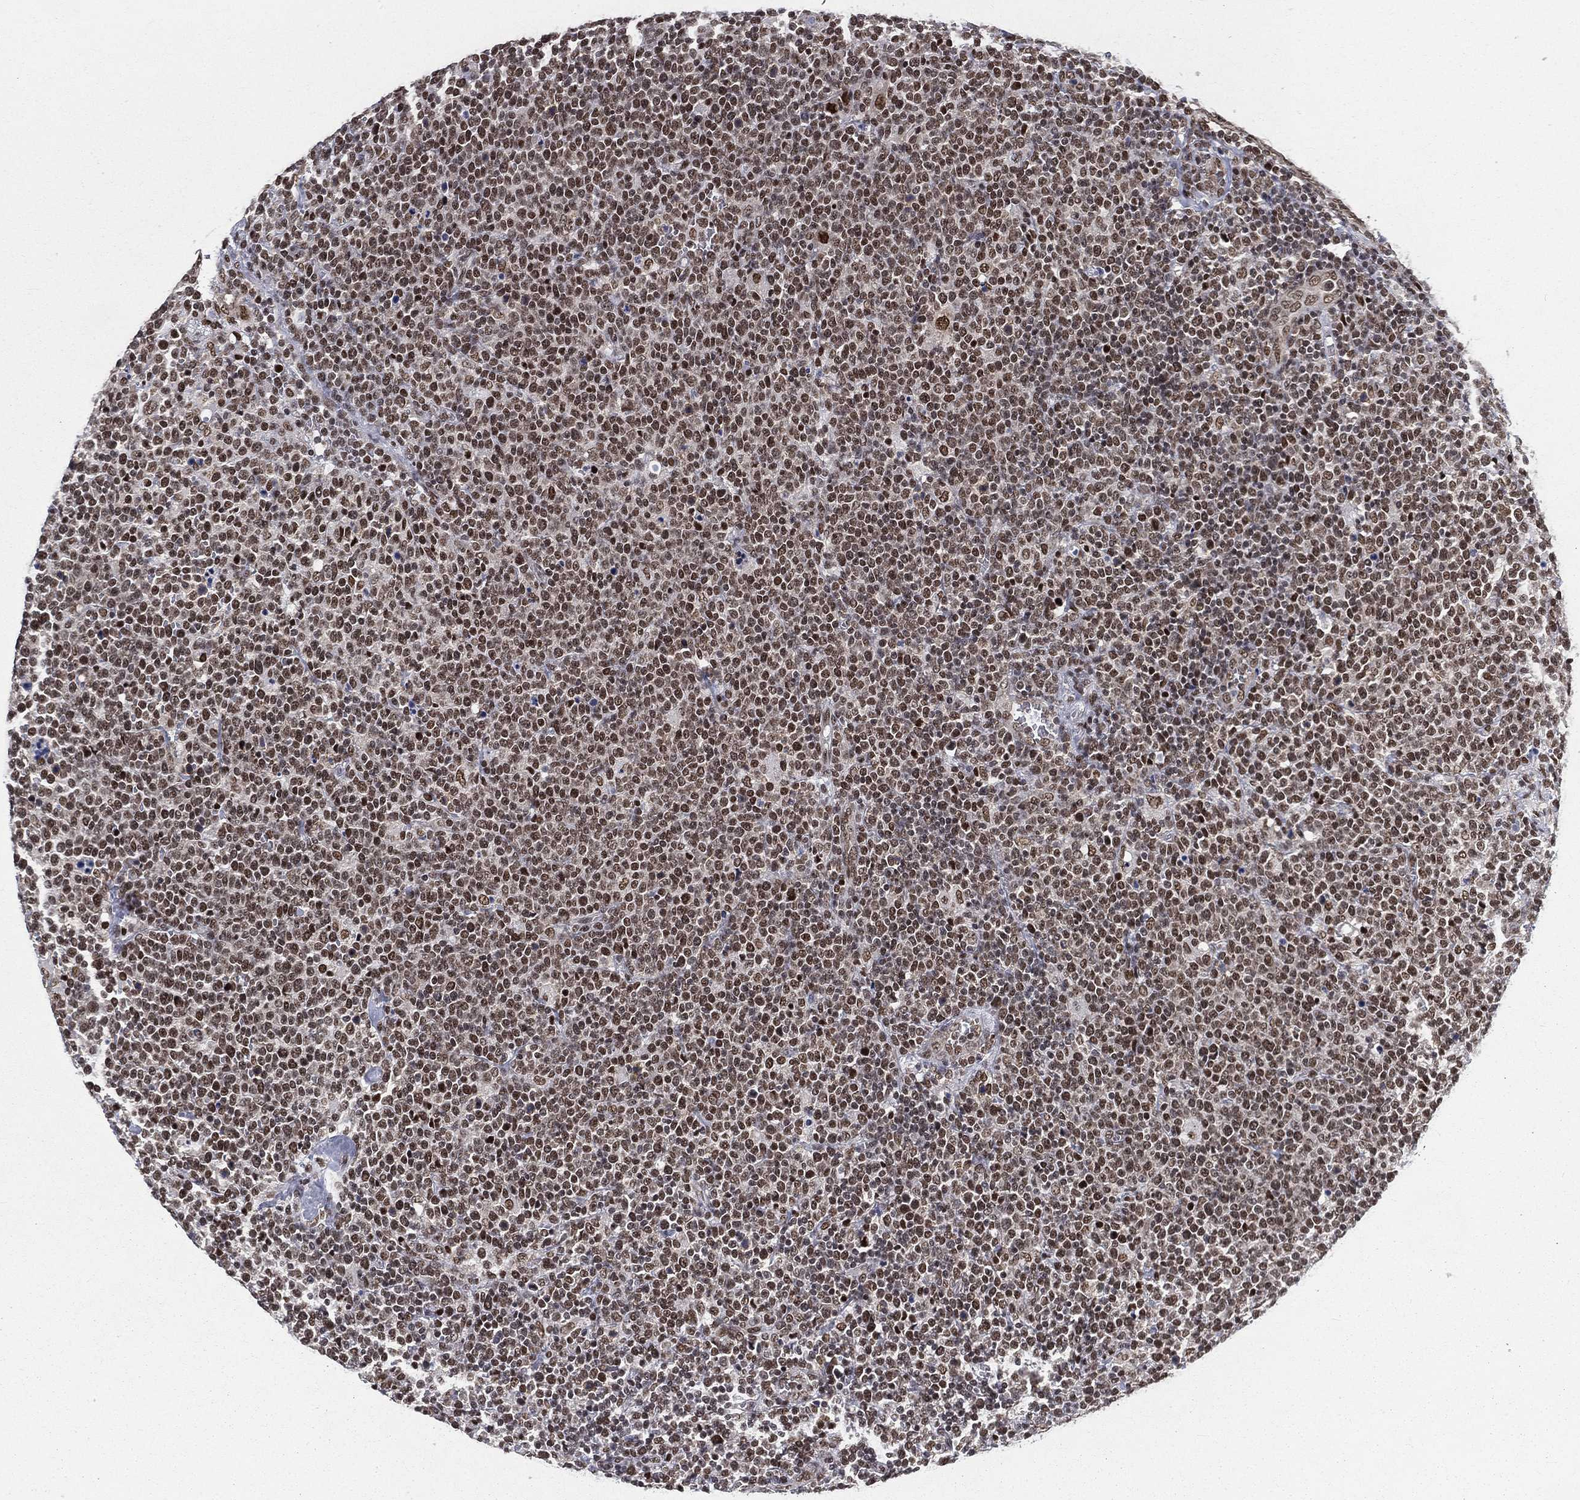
{"staining": {"intensity": "moderate", "quantity": ">75%", "location": "nuclear"}, "tissue": "lymphoma", "cell_type": "Tumor cells", "image_type": "cancer", "snomed": [{"axis": "morphology", "description": "Malignant lymphoma, non-Hodgkin's type, High grade"}, {"axis": "topography", "description": "Lymph node"}], "caption": "Immunohistochemical staining of lymphoma reveals medium levels of moderate nuclear staining in about >75% of tumor cells.", "gene": "FUBP3", "patient": {"sex": "male", "age": 61}}